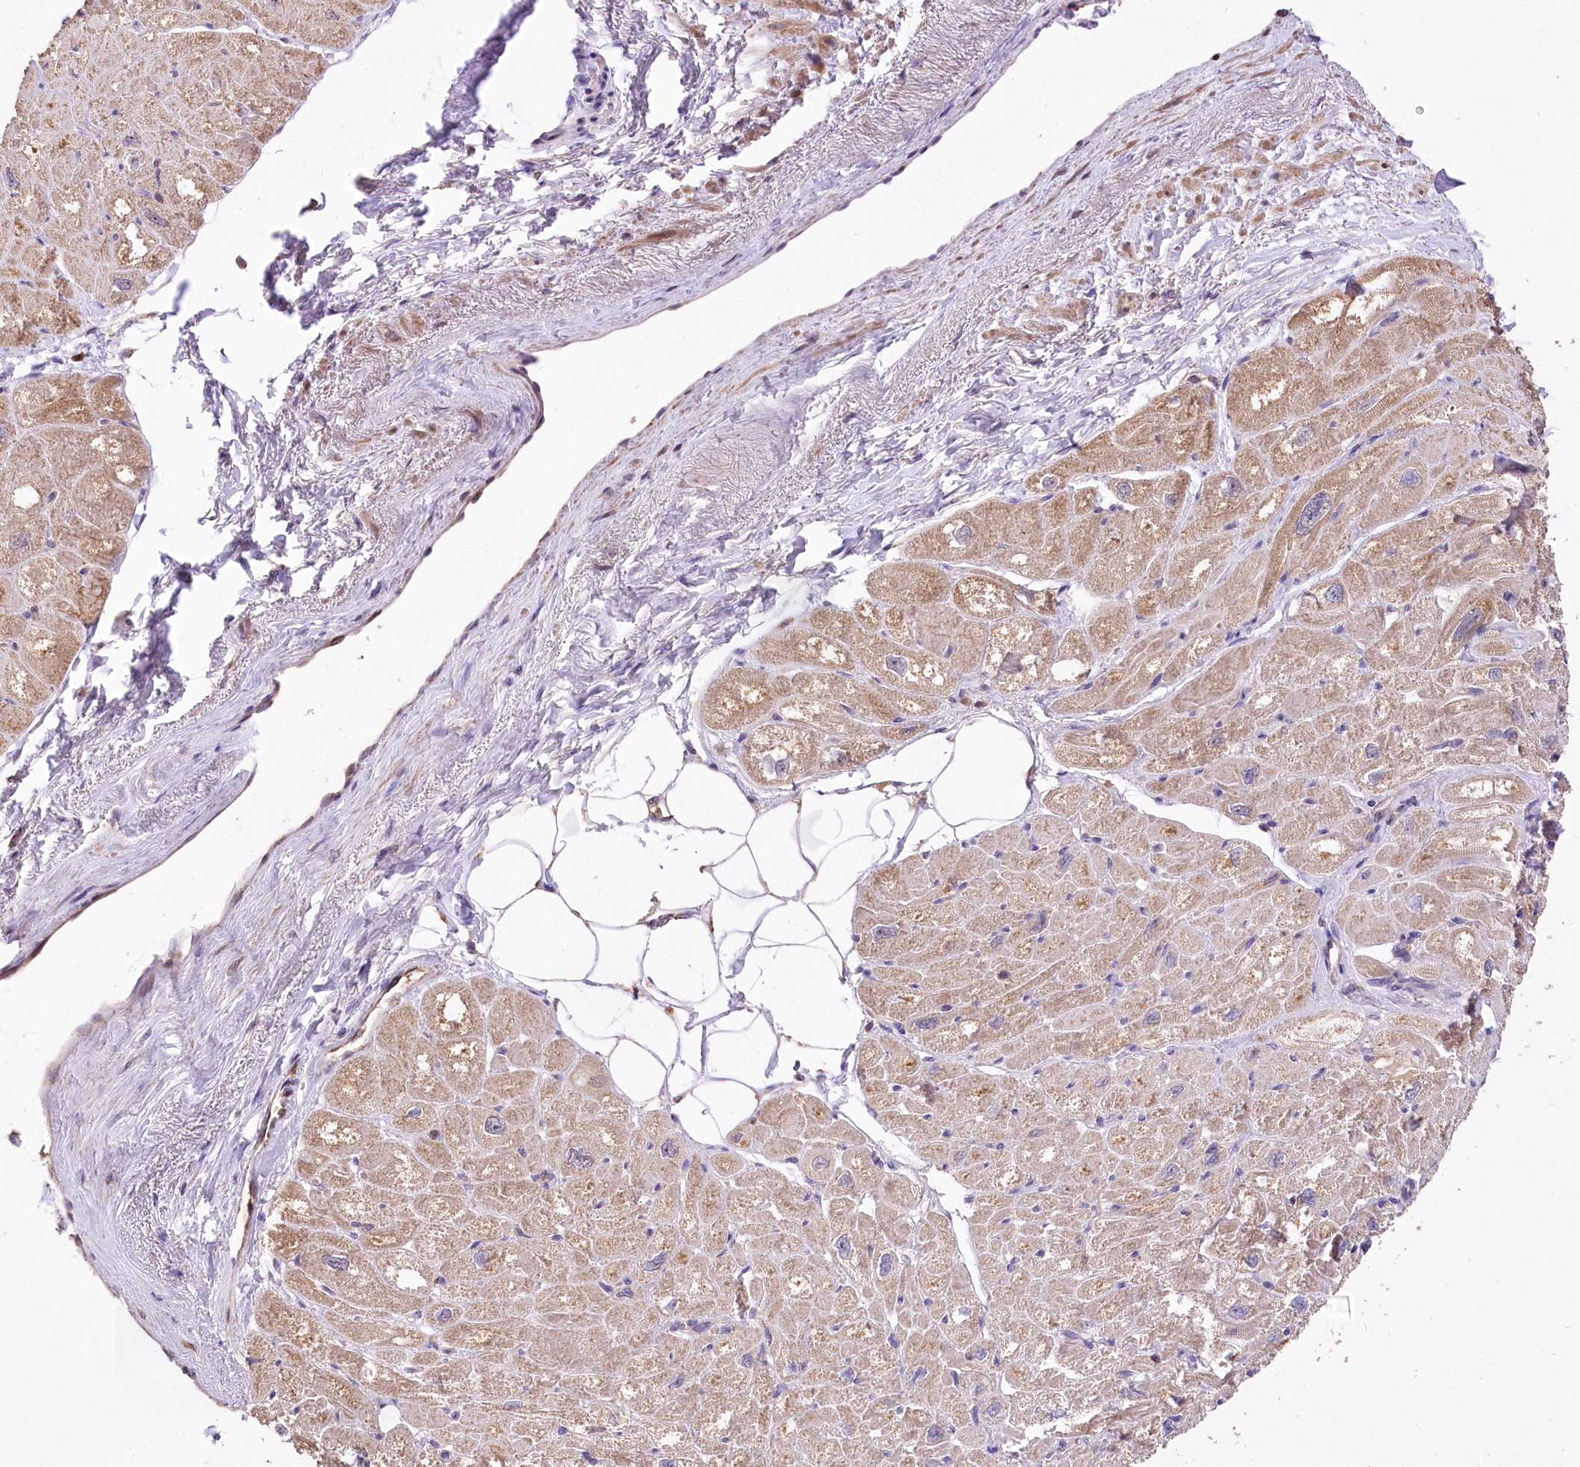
{"staining": {"intensity": "moderate", "quantity": "<25%", "location": "cytoplasmic/membranous"}, "tissue": "heart muscle", "cell_type": "Cardiomyocytes", "image_type": "normal", "snomed": [{"axis": "morphology", "description": "Normal tissue, NOS"}, {"axis": "topography", "description": "Heart"}], "caption": "DAB immunohistochemical staining of unremarkable human heart muscle displays moderate cytoplasmic/membranous protein positivity in approximately <25% of cardiomyocytes.", "gene": "SERGEF", "patient": {"sex": "male", "age": 50}}